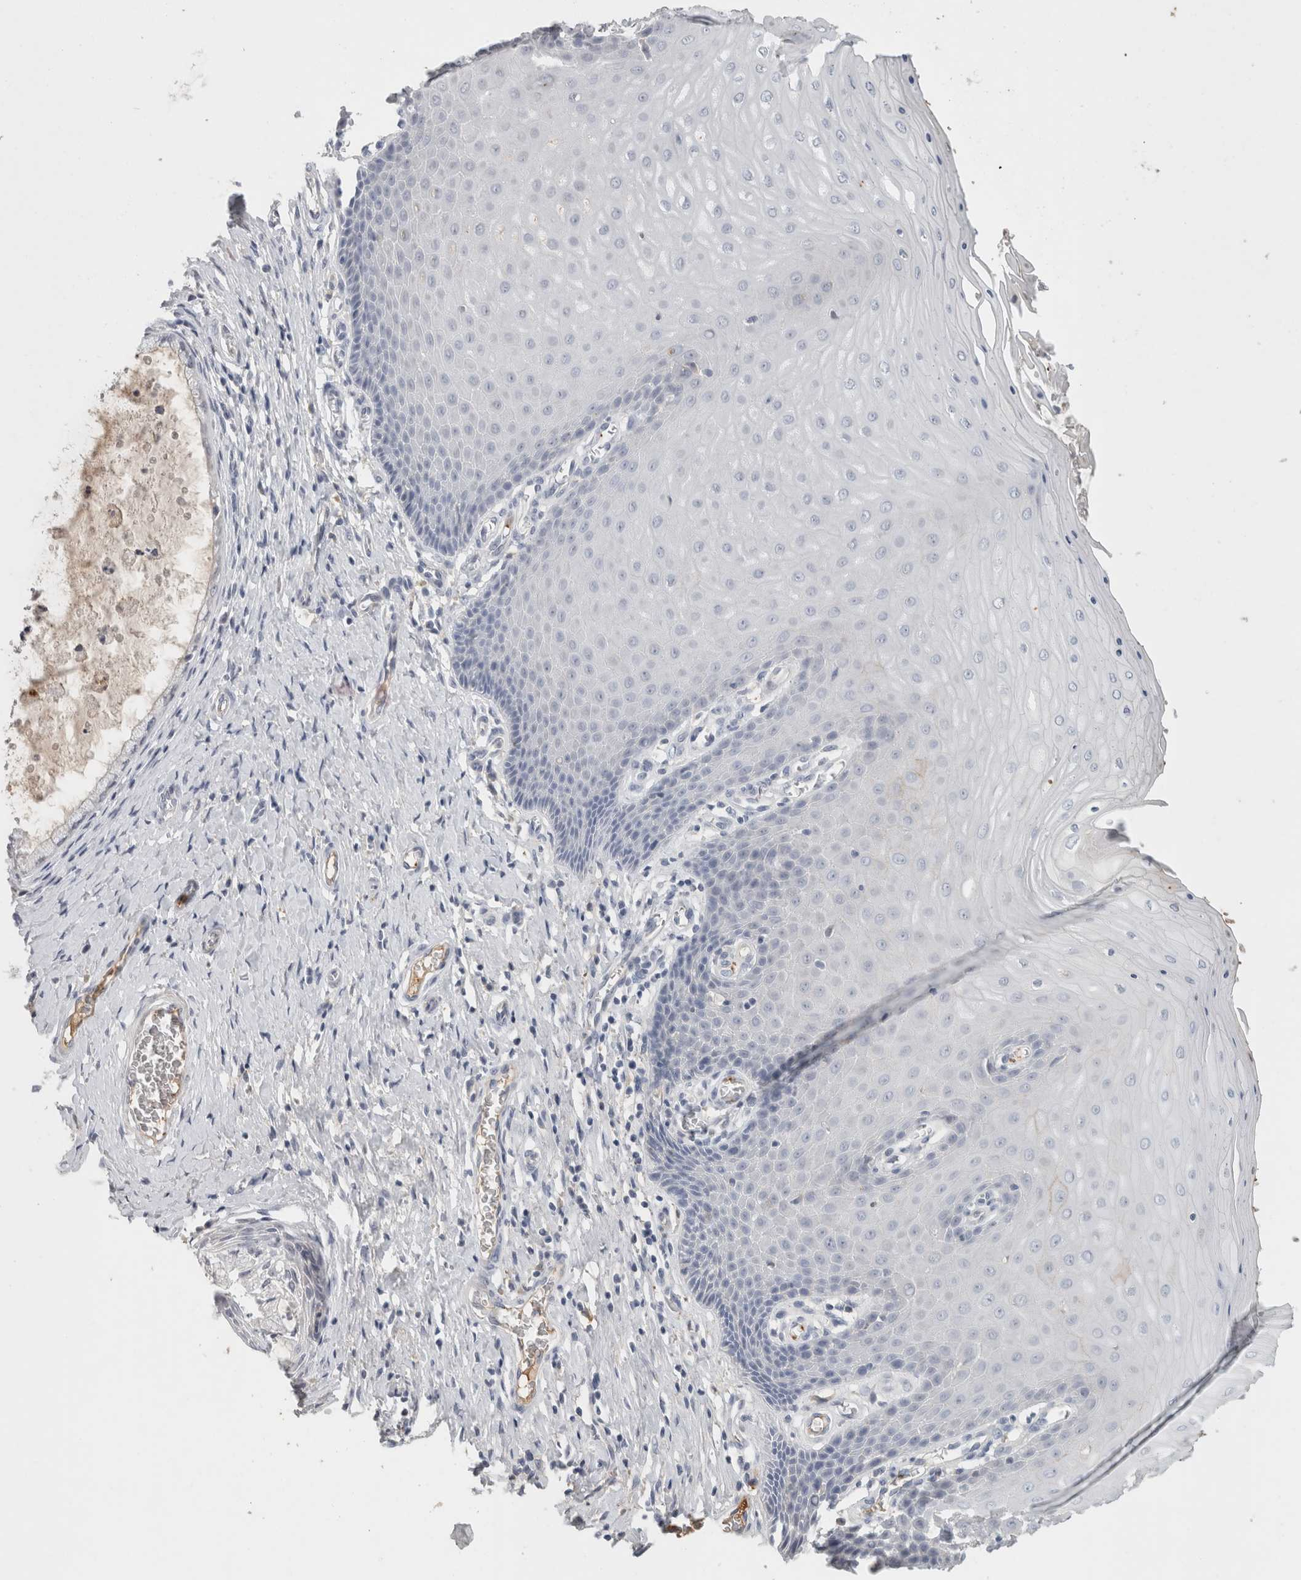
{"staining": {"intensity": "negative", "quantity": "none", "location": "none"}, "tissue": "cervix", "cell_type": "Glandular cells", "image_type": "normal", "snomed": [{"axis": "morphology", "description": "Normal tissue, NOS"}, {"axis": "topography", "description": "Cervix"}], "caption": "This is an immunohistochemistry (IHC) image of benign human cervix. There is no staining in glandular cells.", "gene": "CD36", "patient": {"sex": "female", "age": 55}}